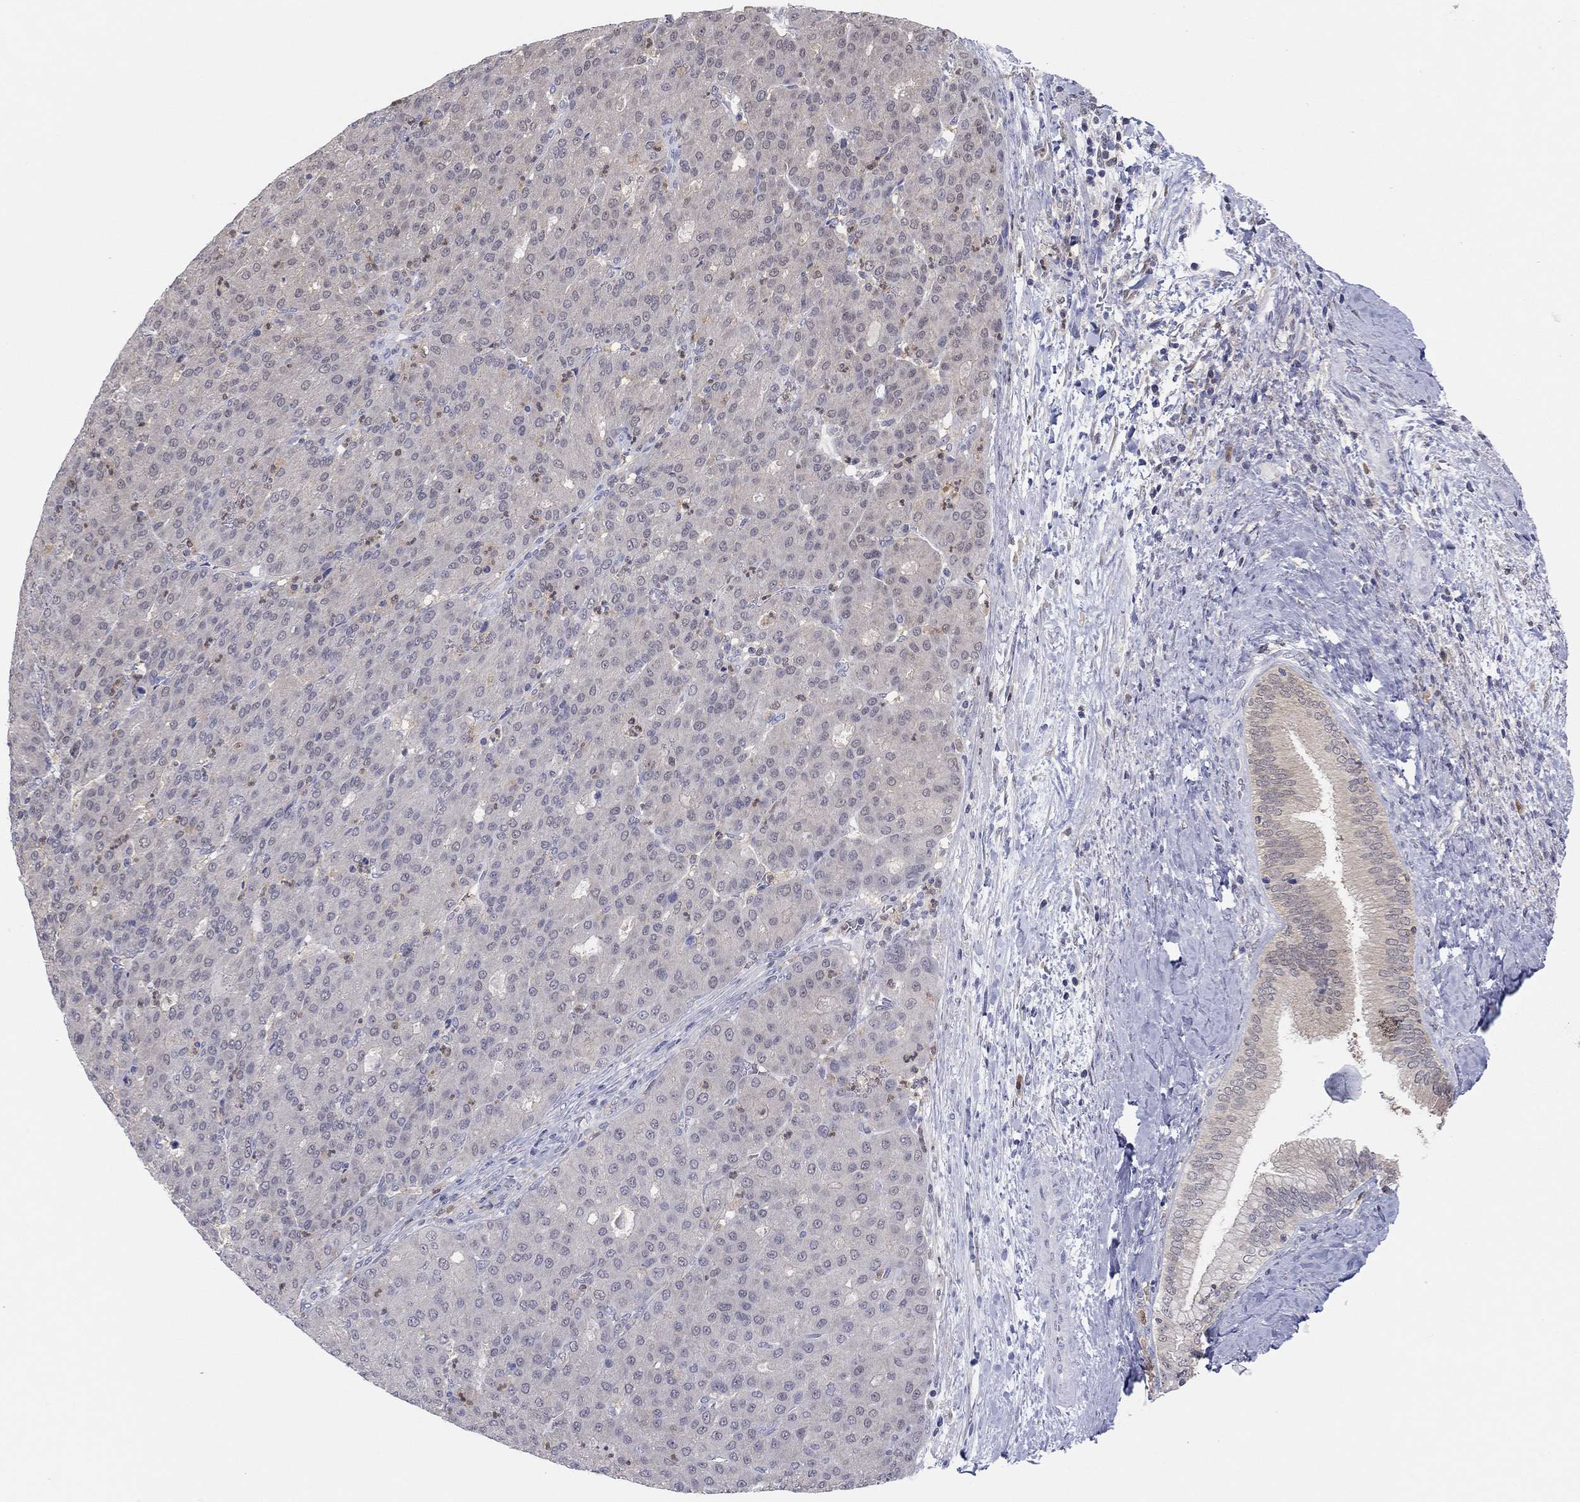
{"staining": {"intensity": "negative", "quantity": "none", "location": "none"}, "tissue": "liver cancer", "cell_type": "Tumor cells", "image_type": "cancer", "snomed": [{"axis": "morphology", "description": "Carcinoma, Hepatocellular, NOS"}, {"axis": "topography", "description": "Liver"}], "caption": "Immunohistochemistry (IHC) photomicrograph of liver hepatocellular carcinoma stained for a protein (brown), which exhibits no expression in tumor cells.", "gene": "PDXK", "patient": {"sex": "male", "age": 65}}